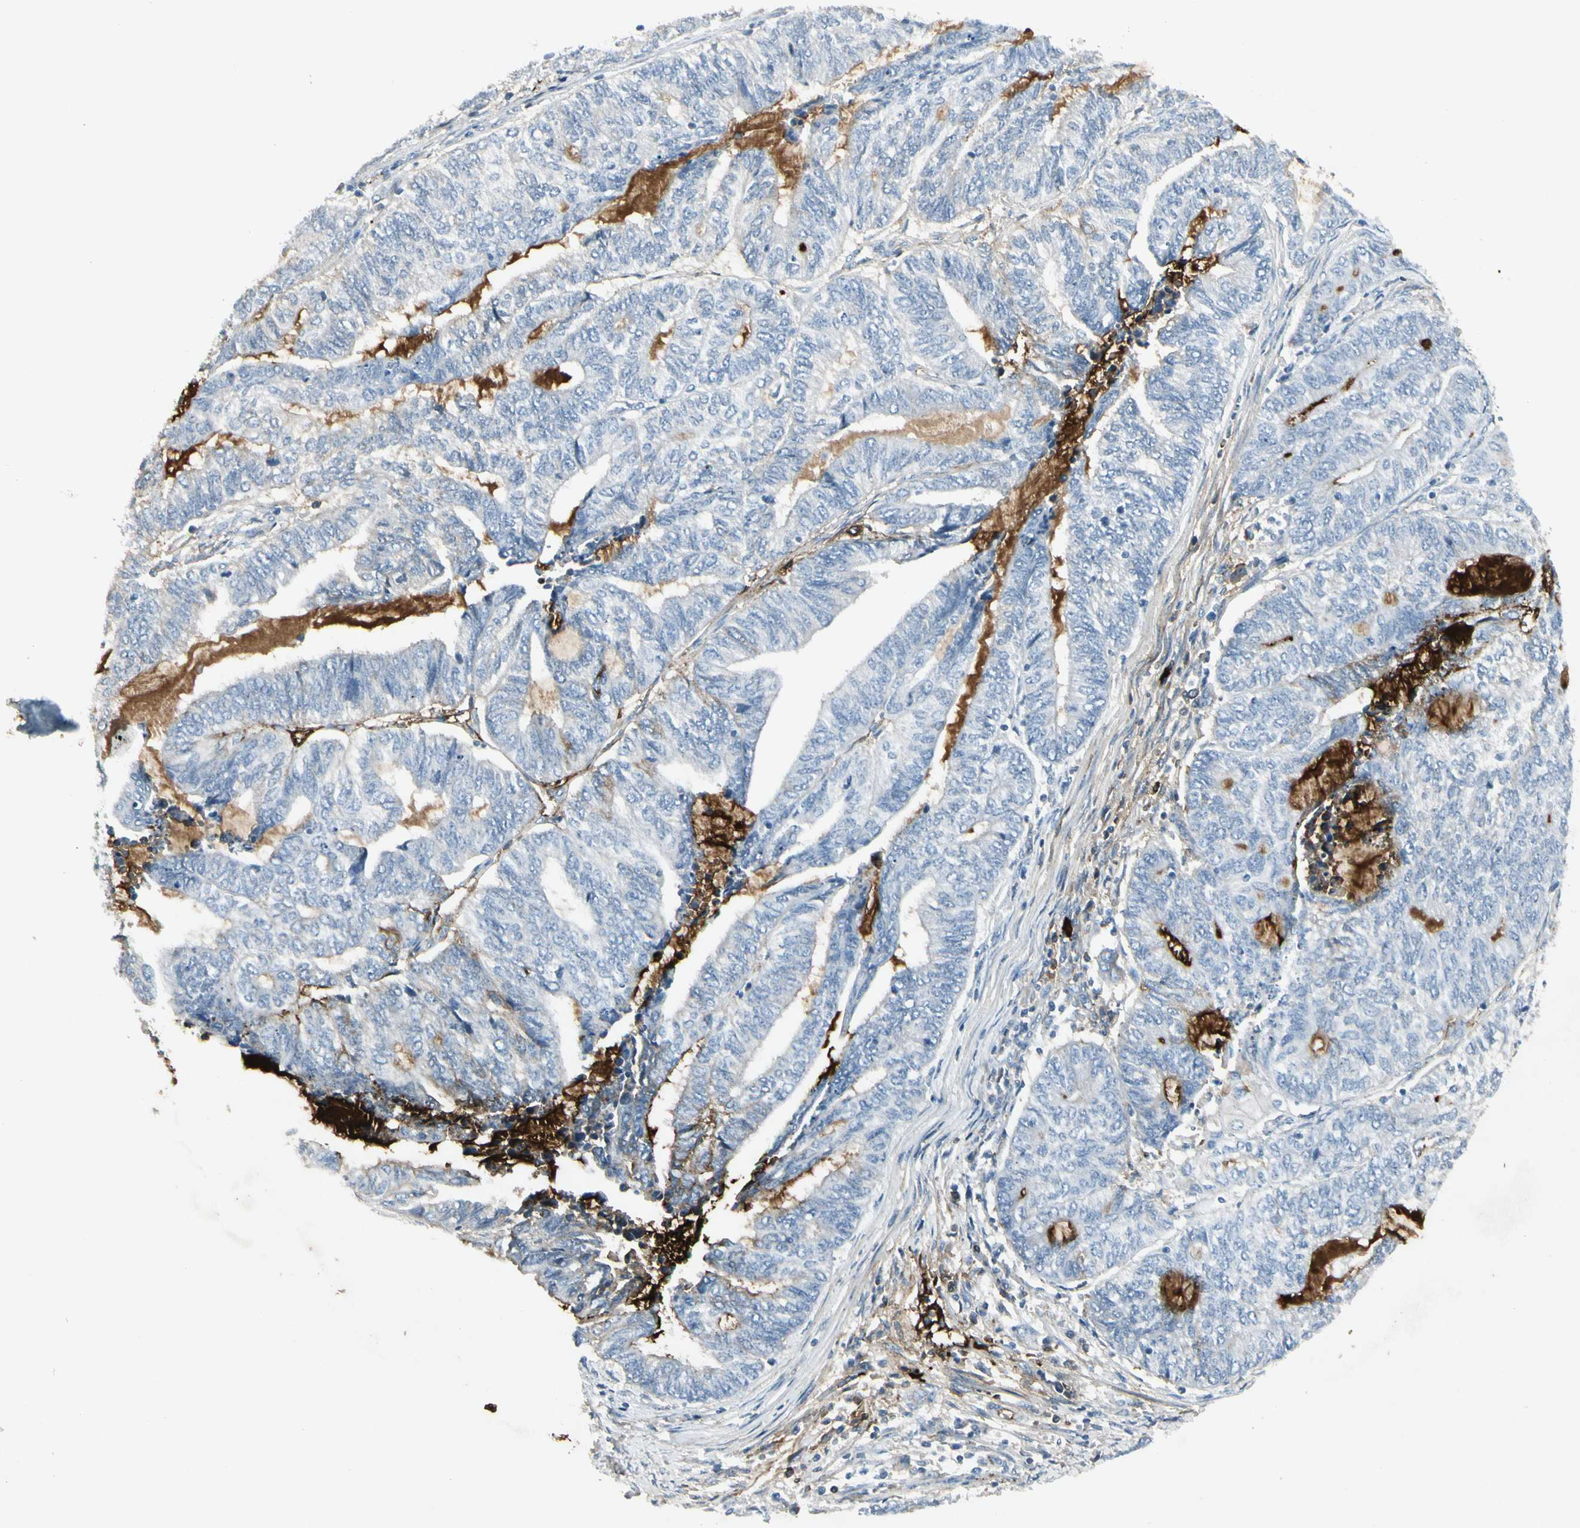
{"staining": {"intensity": "strong", "quantity": "<25%", "location": "cytoplasmic/membranous"}, "tissue": "endometrial cancer", "cell_type": "Tumor cells", "image_type": "cancer", "snomed": [{"axis": "morphology", "description": "Adenocarcinoma, NOS"}, {"axis": "topography", "description": "Uterus"}, {"axis": "topography", "description": "Endometrium"}], "caption": "The photomicrograph demonstrates a brown stain indicating the presence of a protein in the cytoplasmic/membranous of tumor cells in endometrial cancer.", "gene": "IGHM", "patient": {"sex": "female", "age": 70}}